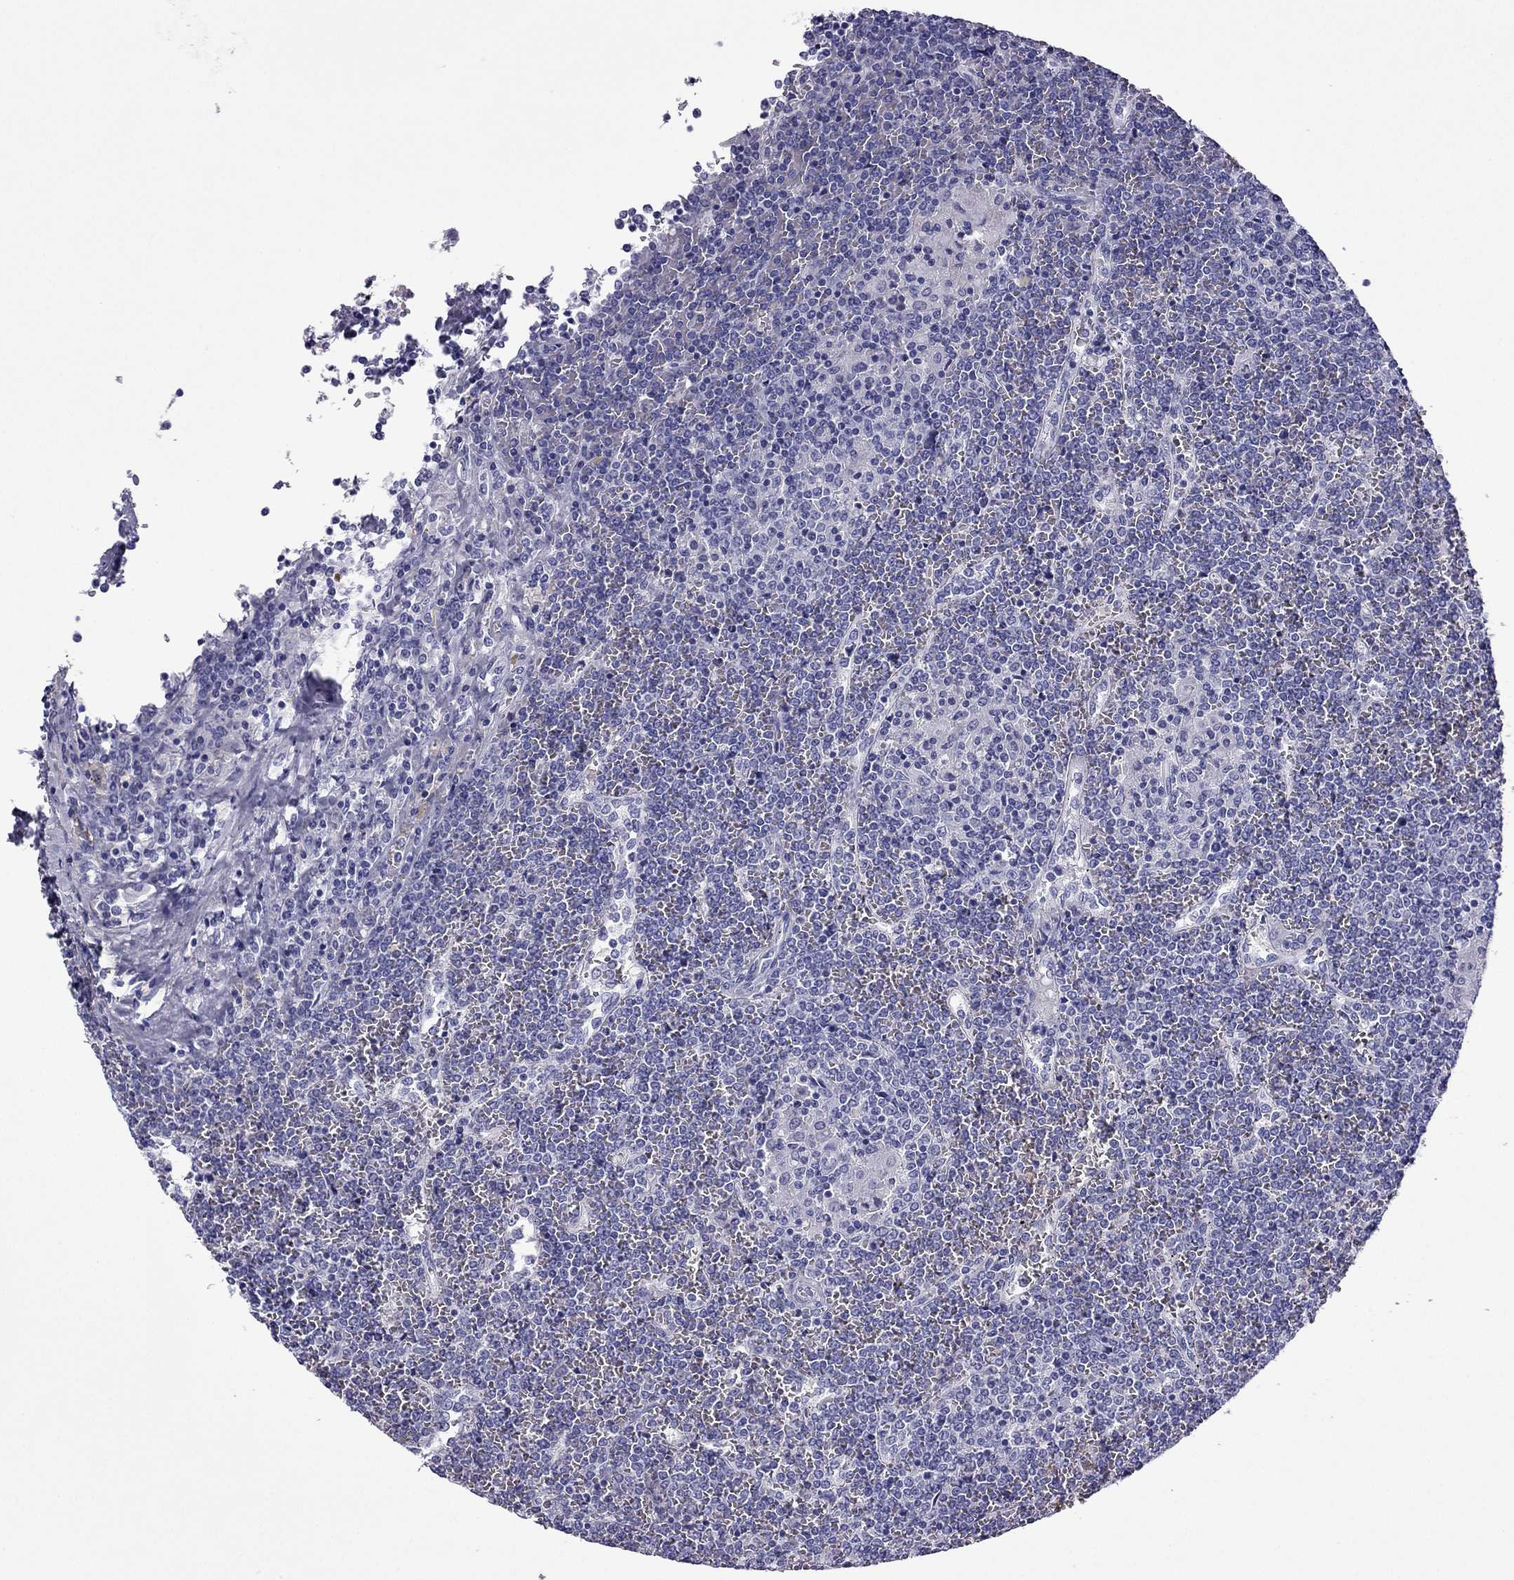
{"staining": {"intensity": "negative", "quantity": "none", "location": "none"}, "tissue": "lymphoma", "cell_type": "Tumor cells", "image_type": "cancer", "snomed": [{"axis": "morphology", "description": "Malignant lymphoma, non-Hodgkin's type, Low grade"}, {"axis": "topography", "description": "Spleen"}], "caption": "High magnification brightfield microscopy of malignant lymphoma, non-Hodgkin's type (low-grade) stained with DAB (brown) and counterstained with hematoxylin (blue): tumor cells show no significant positivity. (Stains: DAB immunohistochemistry (IHC) with hematoxylin counter stain, Microscopy: brightfield microscopy at high magnification).", "gene": "GJA8", "patient": {"sex": "female", "age": 19}}